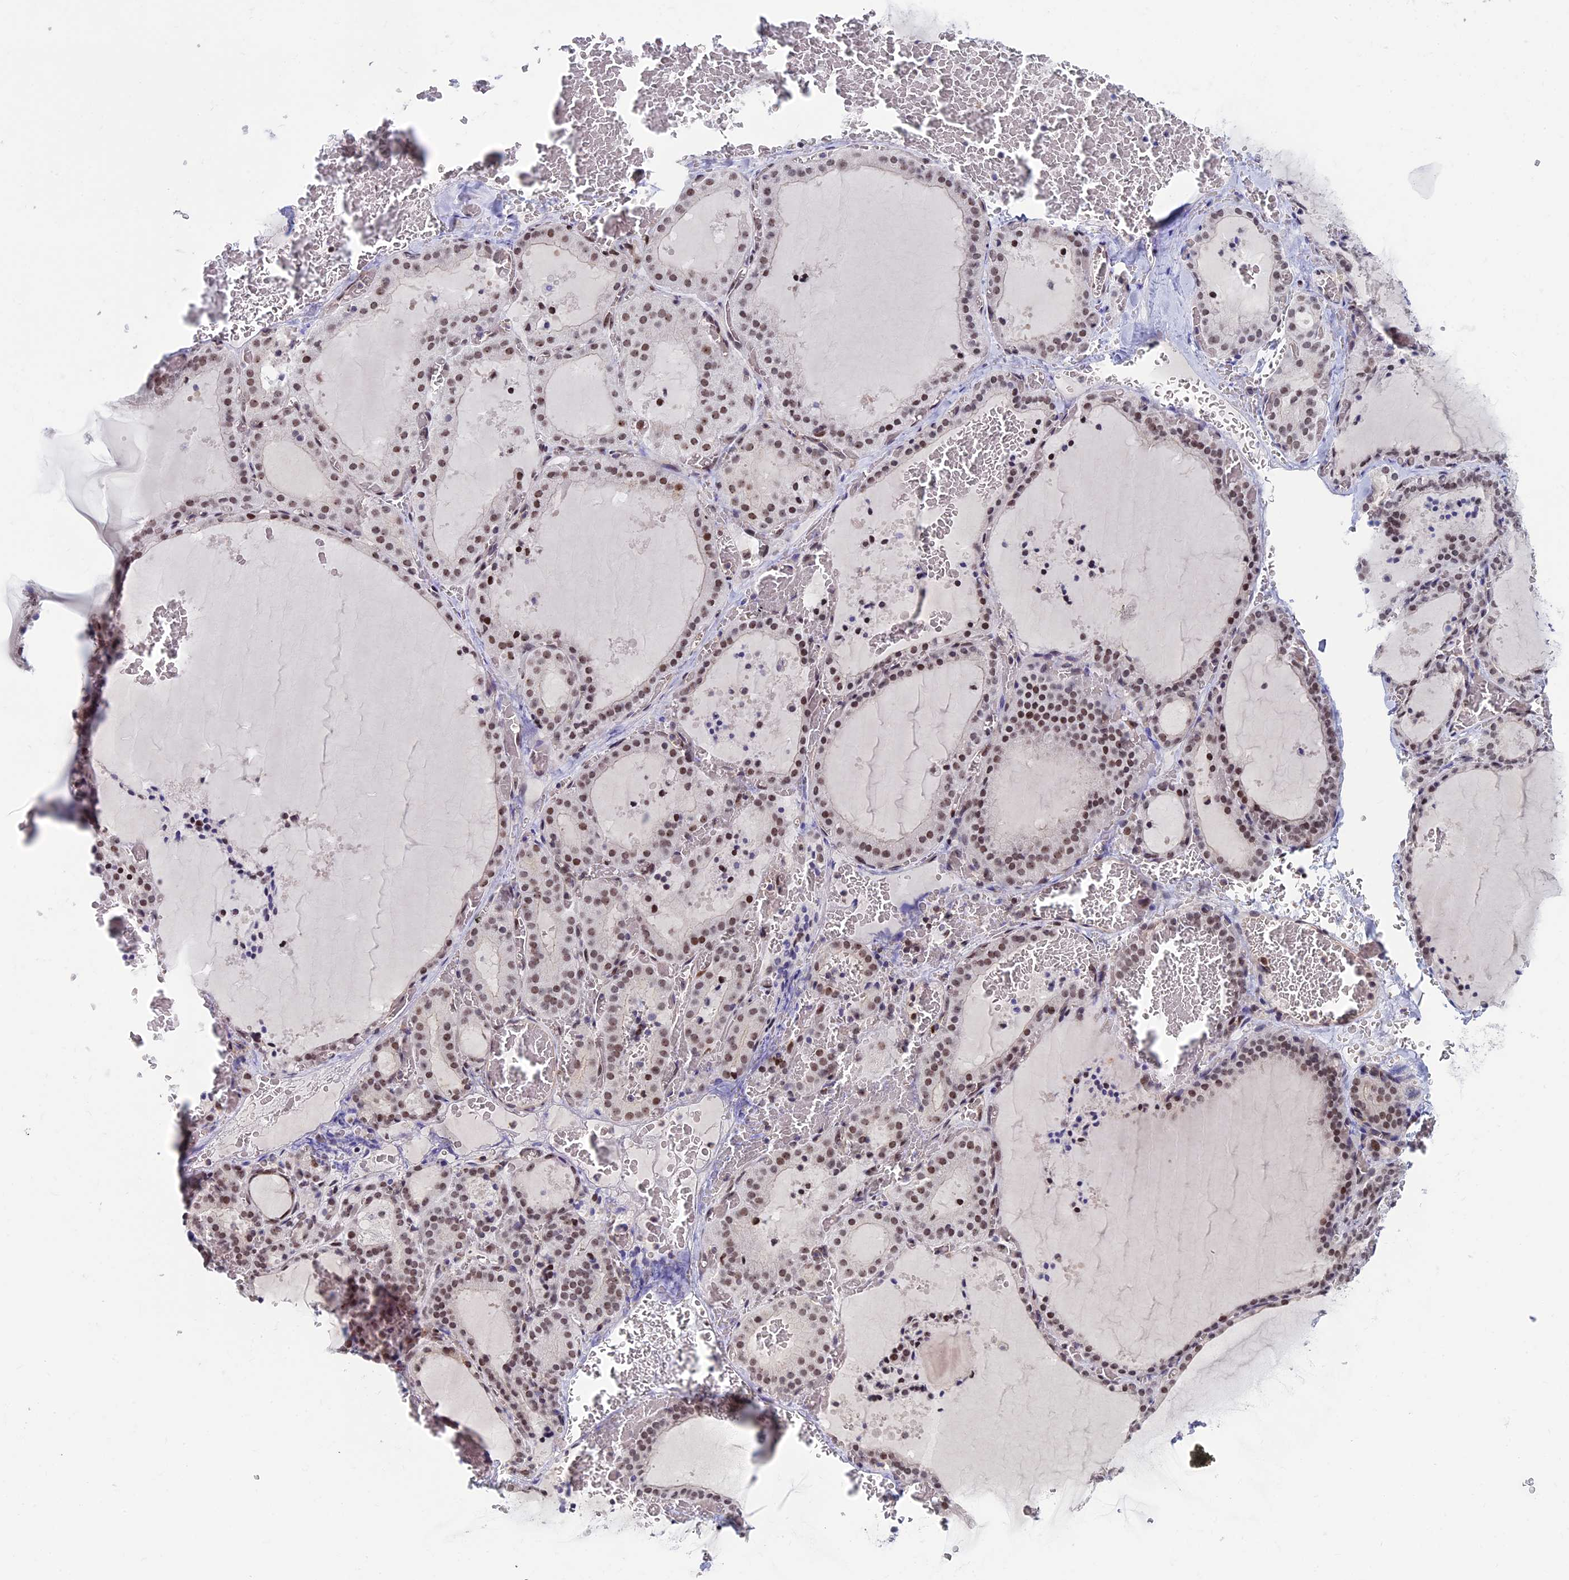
{"staining": {"intensity": "moderate", "quantity": ">75%", "location": "nuclear"}, "tissue": "thyroid gland", "cell_type": "Glandular cells", "image_type": "normal", "snomed": [{"axis": "morphology", "description": "Normal tissue, NOS"}, {"axis": "topography", "description": "Thyroid gland"}], "caption": "Thyroid gland stained for a protein displays moderate nuclear positivity in glandular cells. (Stains: DAB in brown, nuclei in blue, Microscopy: brightfield microscopy at high magnification).", "gene": "CCDC86", "patient": {"sex": "female", "age": 39}}